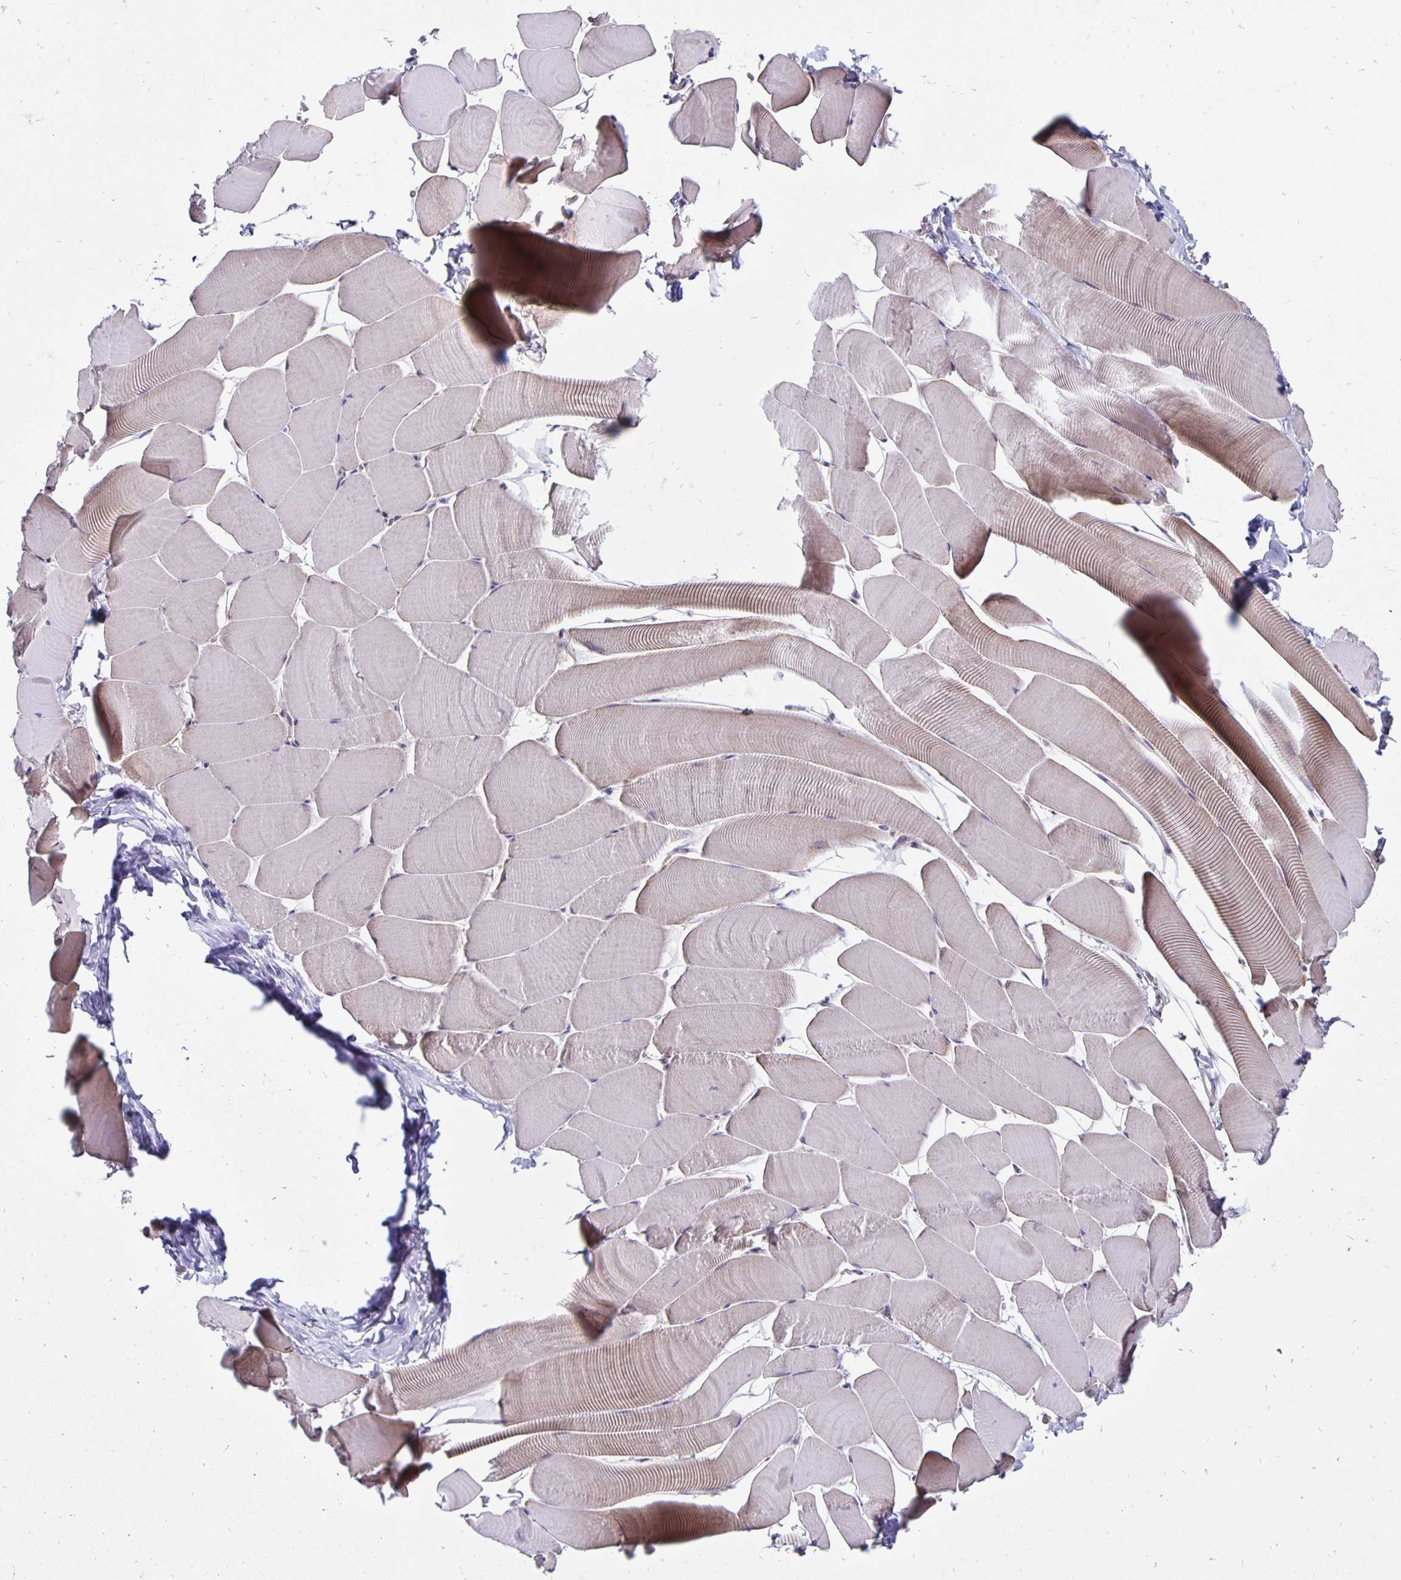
{"staining": {"intensity": "weak", "quantity": "<25%", "location": "nuclear"}, "tissue": "skeletal muscle", "cell_type": "Myocytes", "image_type": "normal", "snomed": [{"axis": "morphology", "description": "Normal tissue, NOS"}, {"axis": "topography", "description": "Skeletal muscle"}], "caption": "Myocytes show no significant protein expression in normal skeletal muscle. (DAB immunohistochemistry (IHC), high magnification).", "gene": "EXOC6B", "patient": {"sex": "male", "age": 25}}